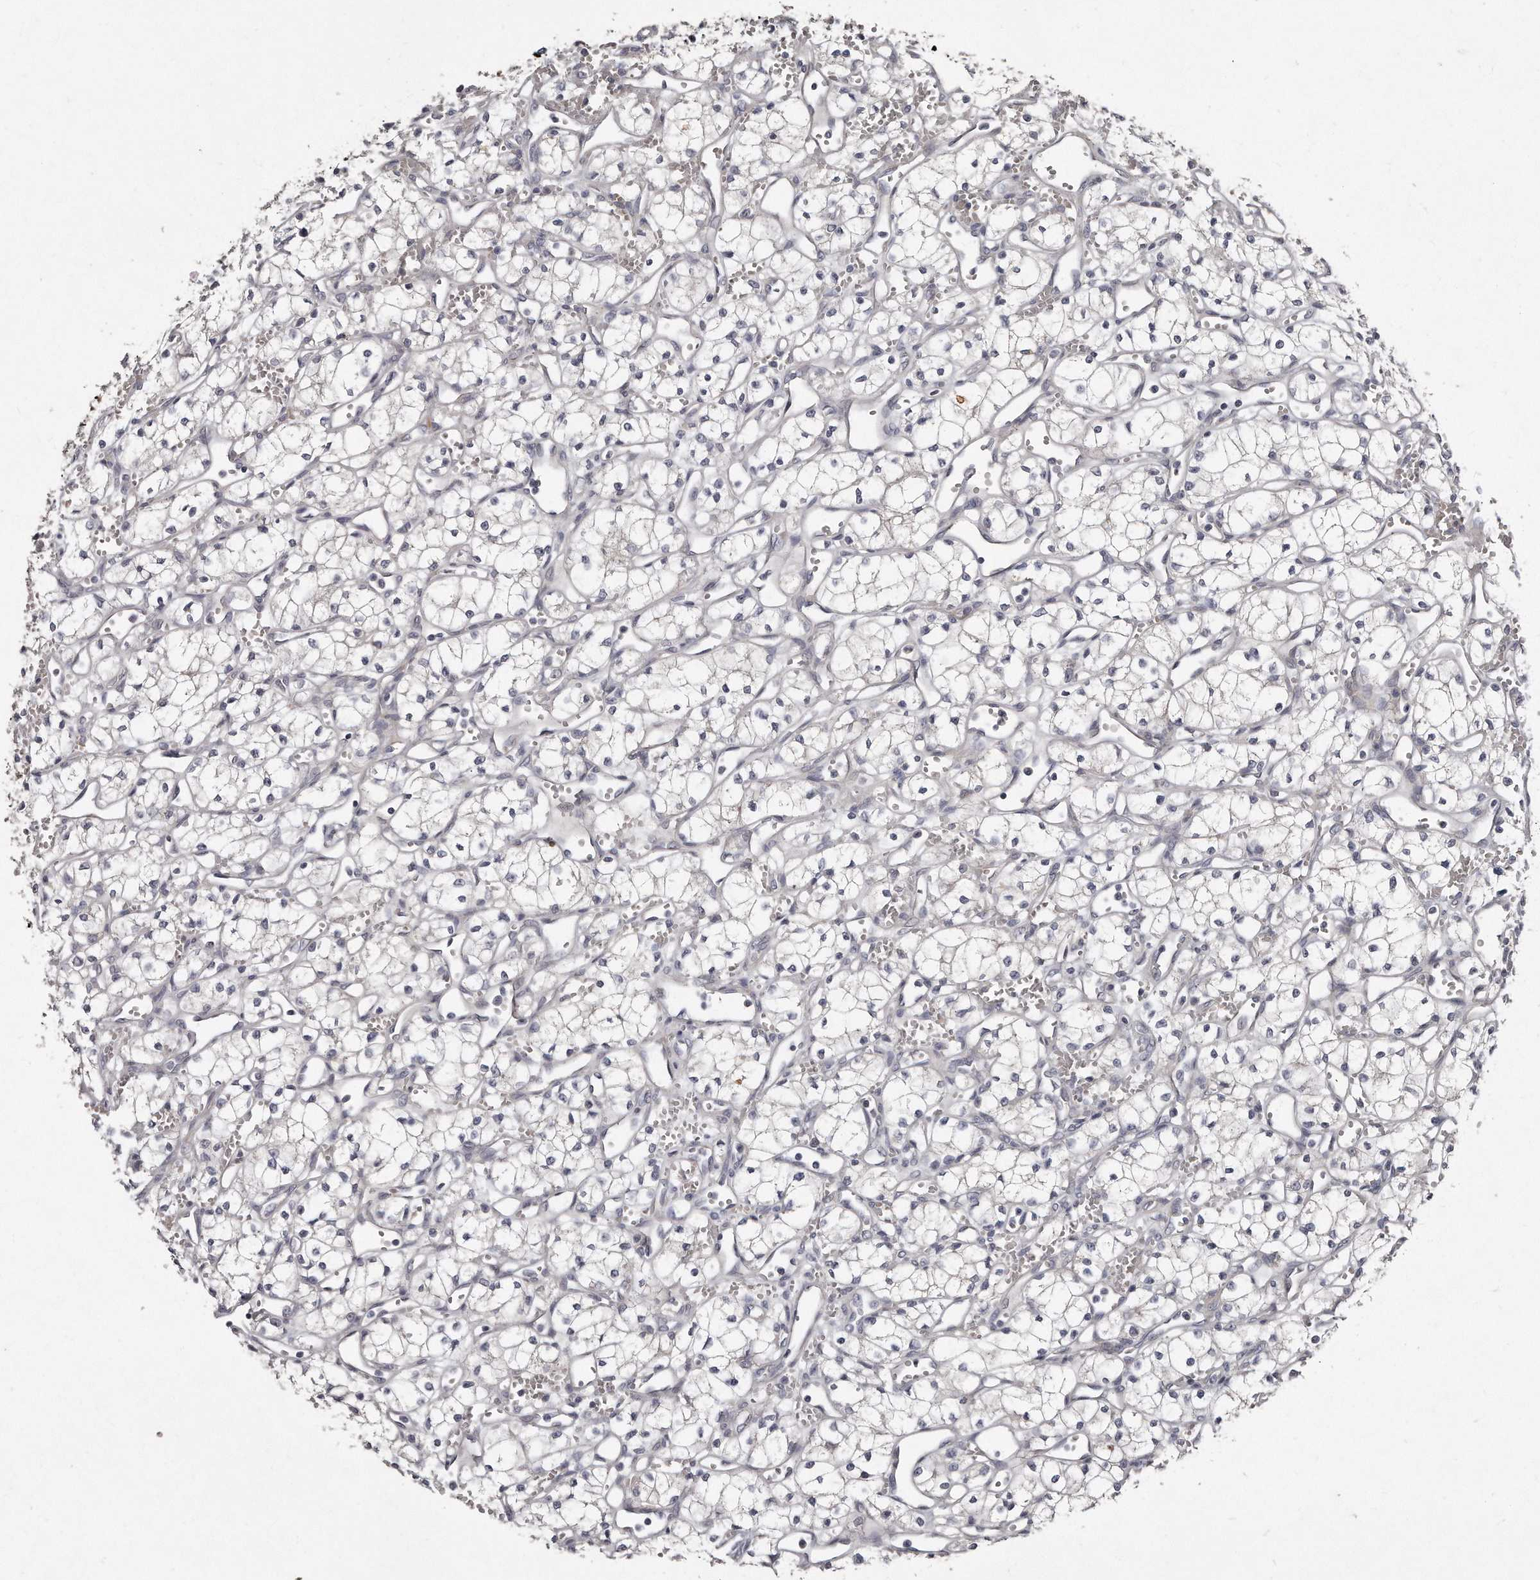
{"staining": {"intensity": "negative", "quantity": "none", "location": "none"}, "tissue": "renal cancer", "cell_type": "Tumor cells", "image_type": "cancer", "snomed": [{"axis": "morphology", "description": "Adenocarcinoma, NOS"}, {"axis": "topography", "description": "Kidney"}], "caption": "Tumor cells are negative for protein expression in human renal cancer.", "gene": "TECR", "patient": {"sex": "male", "age": 59}}